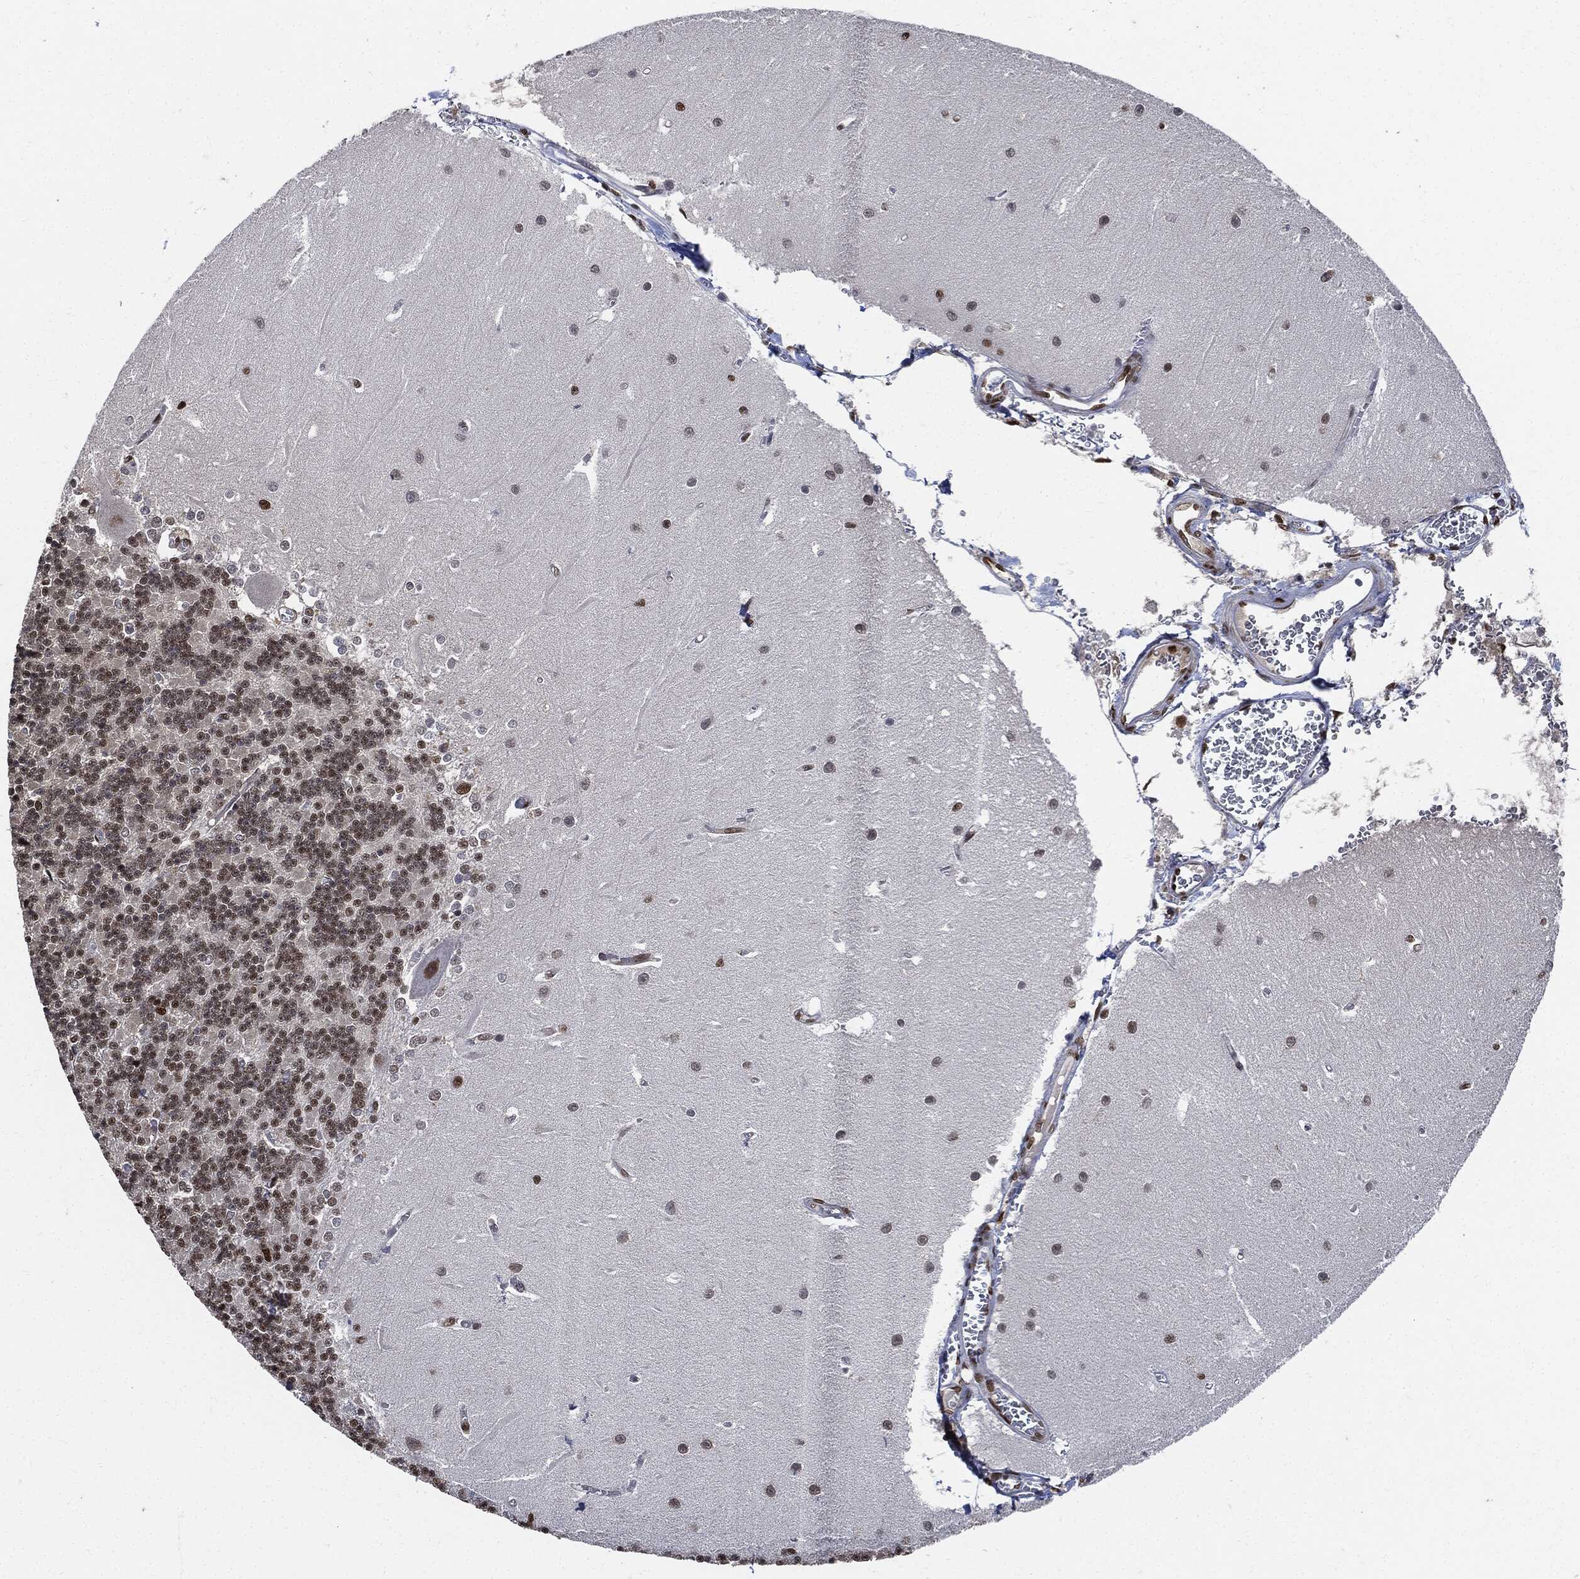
{"staining": {"intensity": "weak", "quantity": "<25%", "location": "nuclear"}, "tissue": "cerebellum", "cell_type": "Cells in granular layer", "image_type": "normal", "snomed": [{"axis": "morphology", "description": "Normal tissue, NOS"}, {"axis": "topography", "description": "Cerebellum"}], "caption": "IHC image of unremarkable human cerebellum stained for a protein (brown), which displays no expression in cells in granular layer.", "gene": "PCNA", "patient": {"sex": "male", "age": 37}}